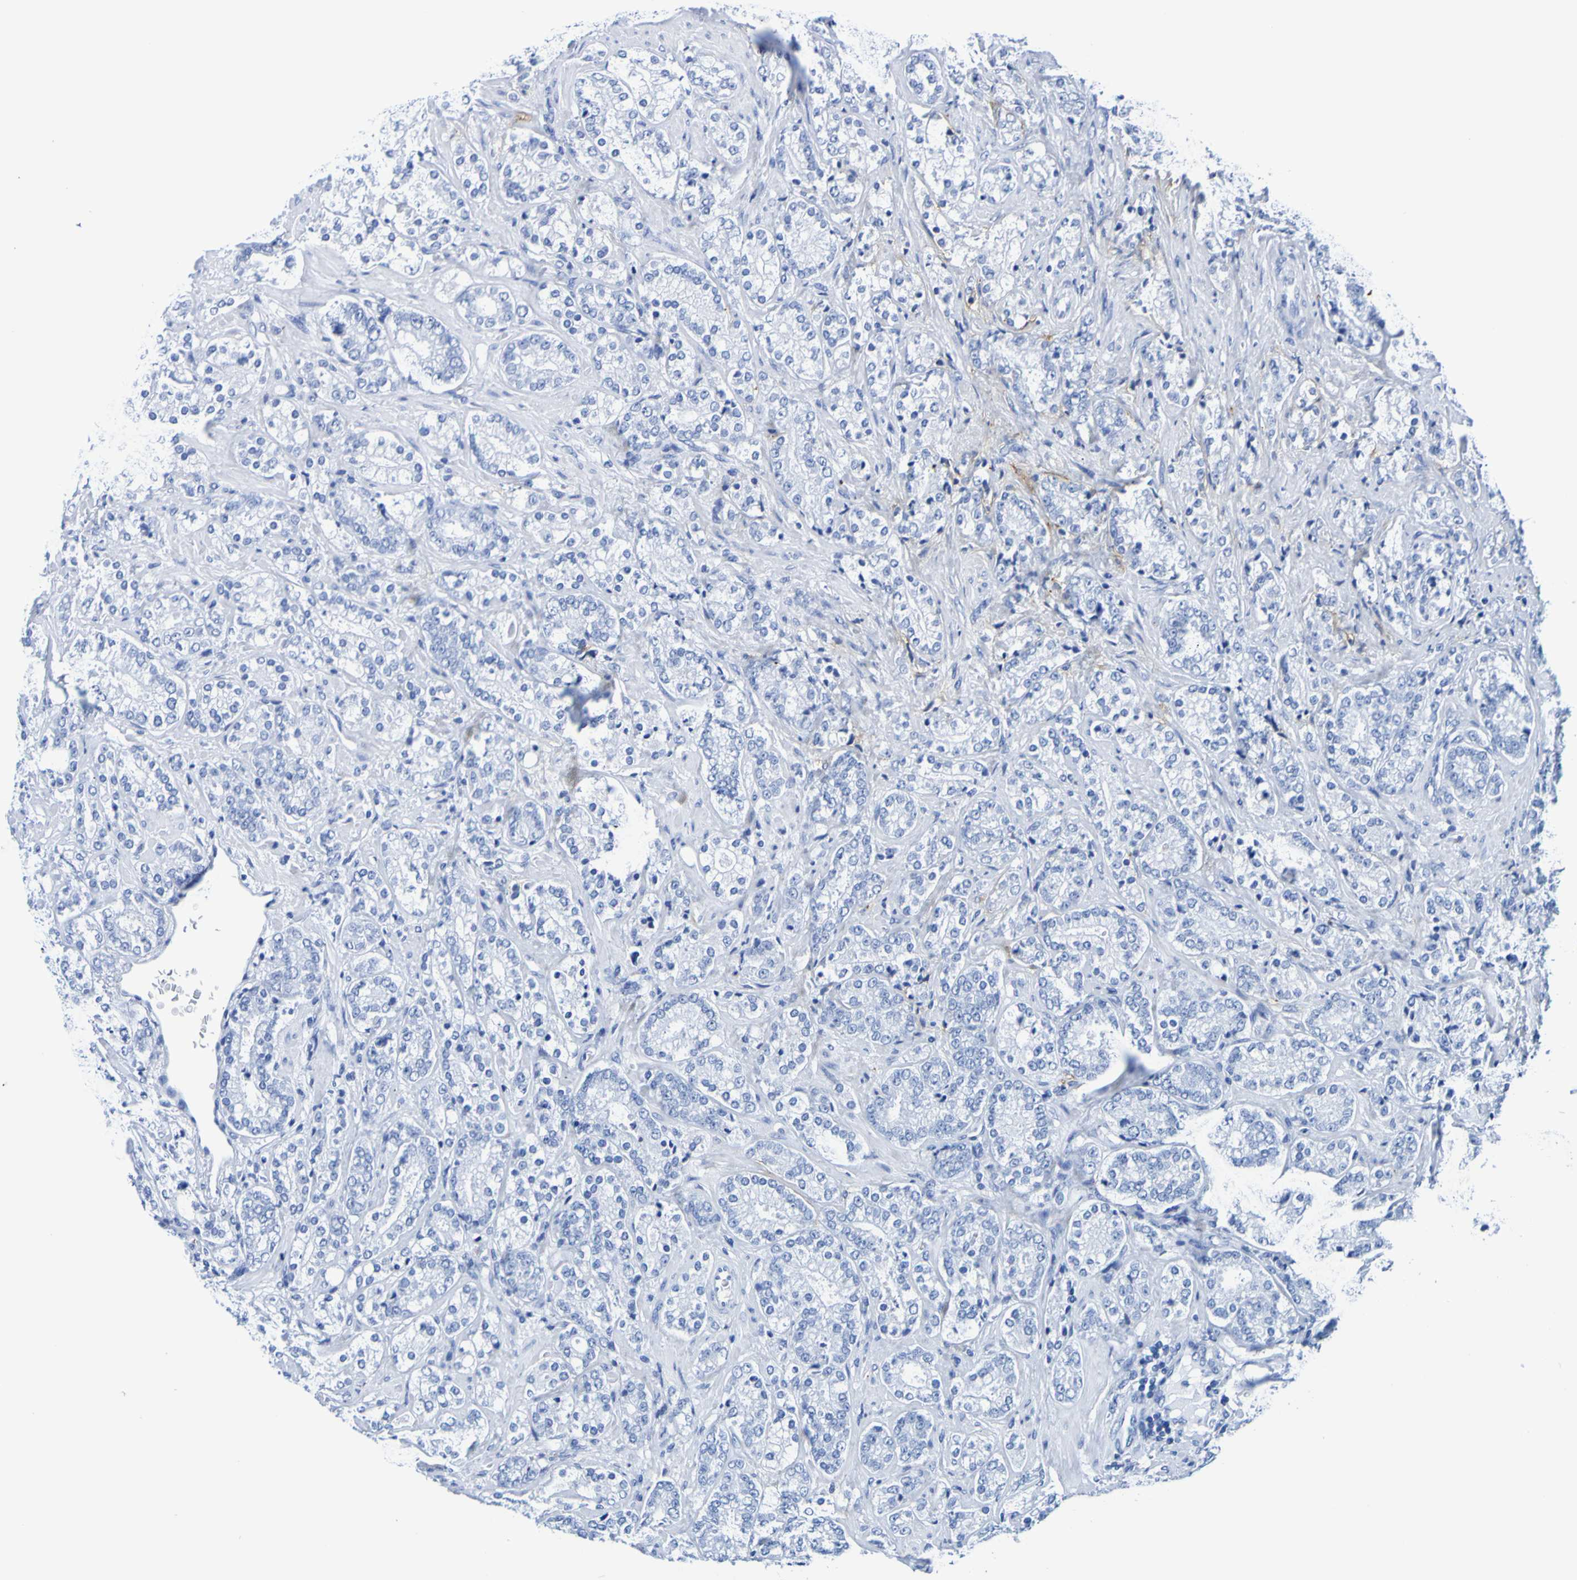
{"staining": {"intensity": "negative", "quantity": "none", "location": "none"}, "tissue": "prostate cancer", "cell_type": "Tumor cells", "image_type": "cancer", "snomed": [{"axis": "morphology", "description": "Adenocarcinoma, High grade"}, {"axis": "topography", "description": "Prostate"}], "caption": "IHC histopathology image of neoplastic tissue: prostate adenocarcinoma (high-grade) stained with DAB (3,3'-diaminobenzidine) displays no significant protein staining in tumor cells.", "gene": "DPEP1", "patient": {"sex": "male", "age": 61}}